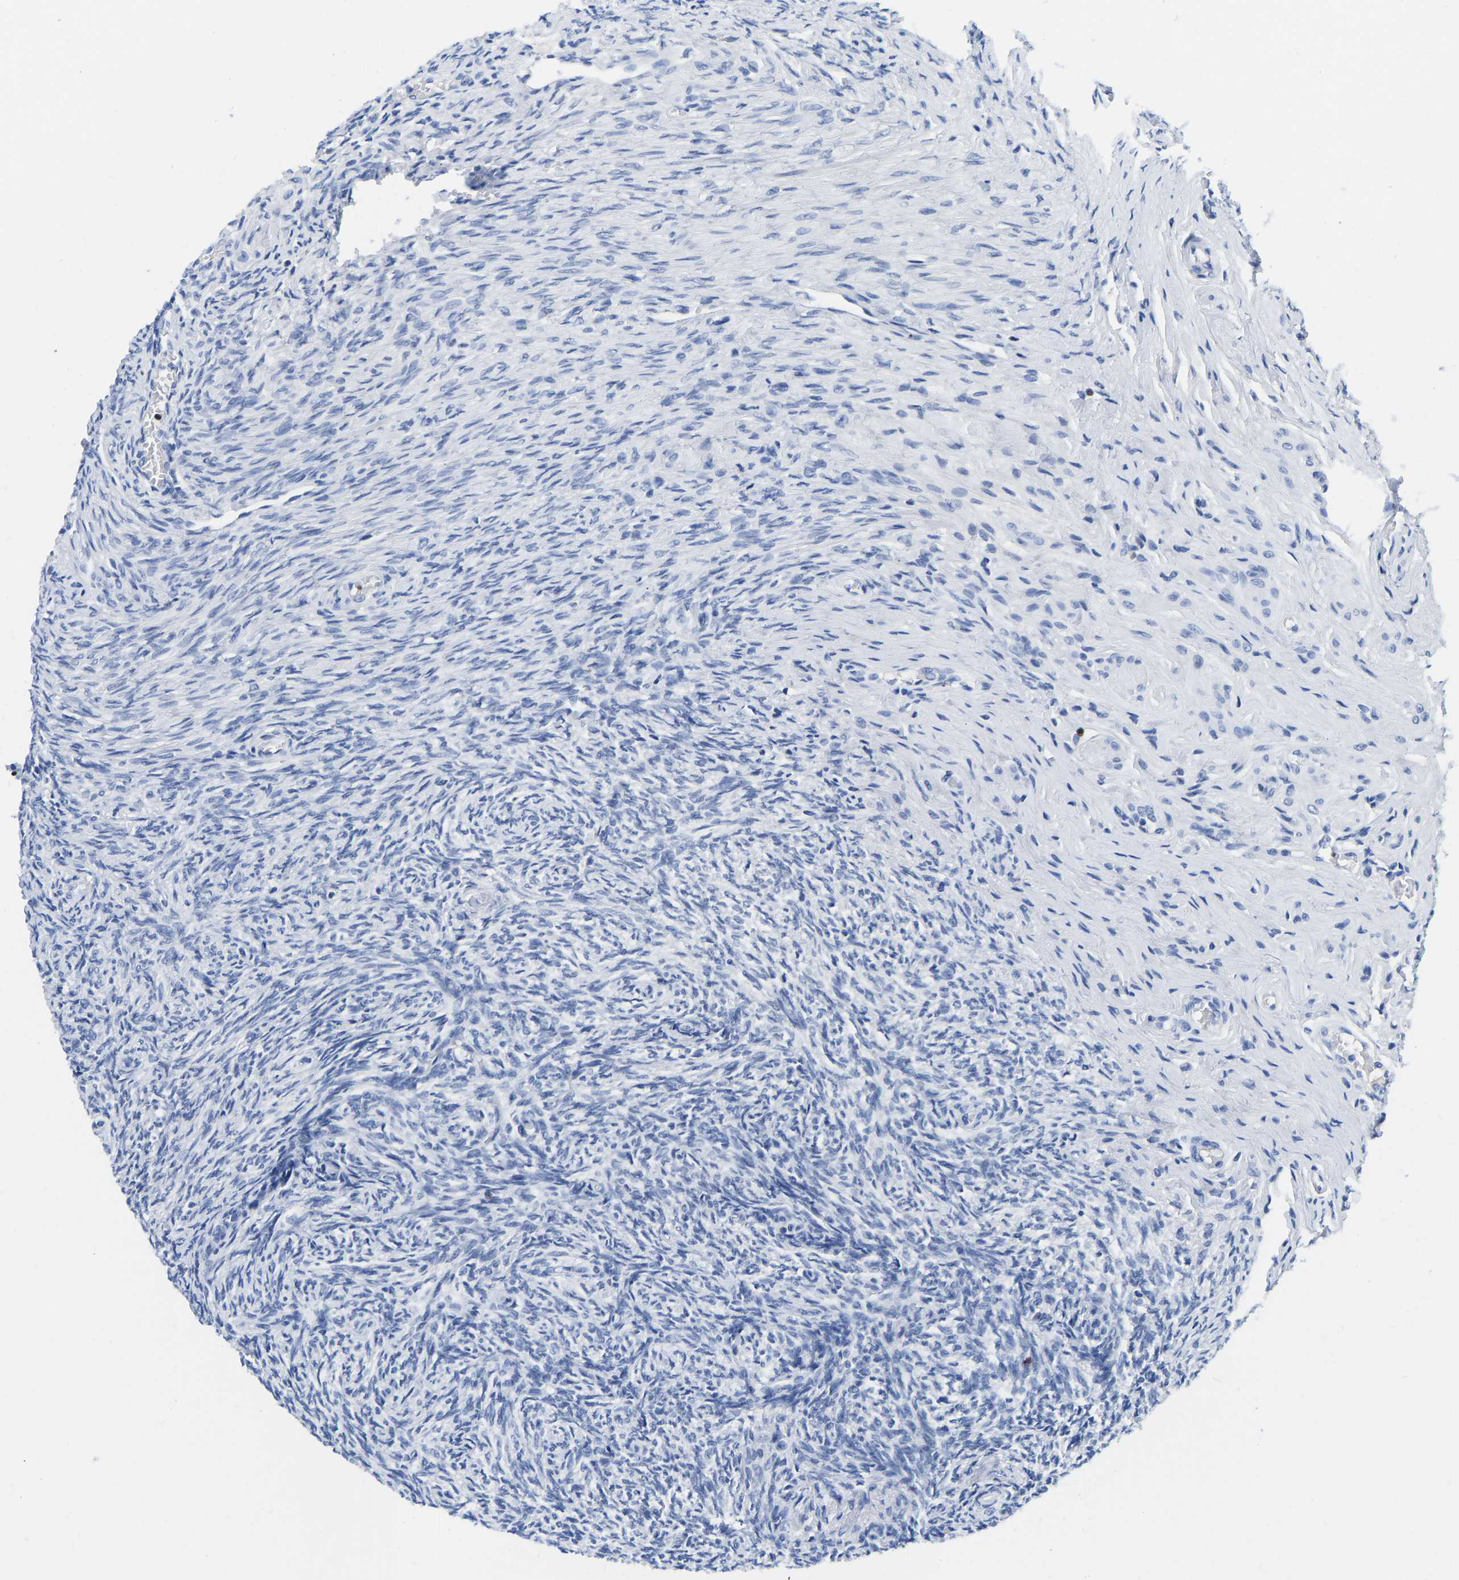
{"staining": {"intensity": "negative", "quantity": "none", "location": "none"}, "tissue": "ovary", "cell_type": "Ovarian stroma cells", "image_type": "normal", "snomed": [{"axis": "morphology", "description": "Normal tissue, NOS"}, {"axis": "topography", "description": "Ovary"}], "caption": "Immunohistochemistry histopathology image of benign ovary stained for a protein (brown), which exhibits no staining in ovarian stroma cells.", "gene": "TCF7", "patient": {"sex": "female", "age": 41}}